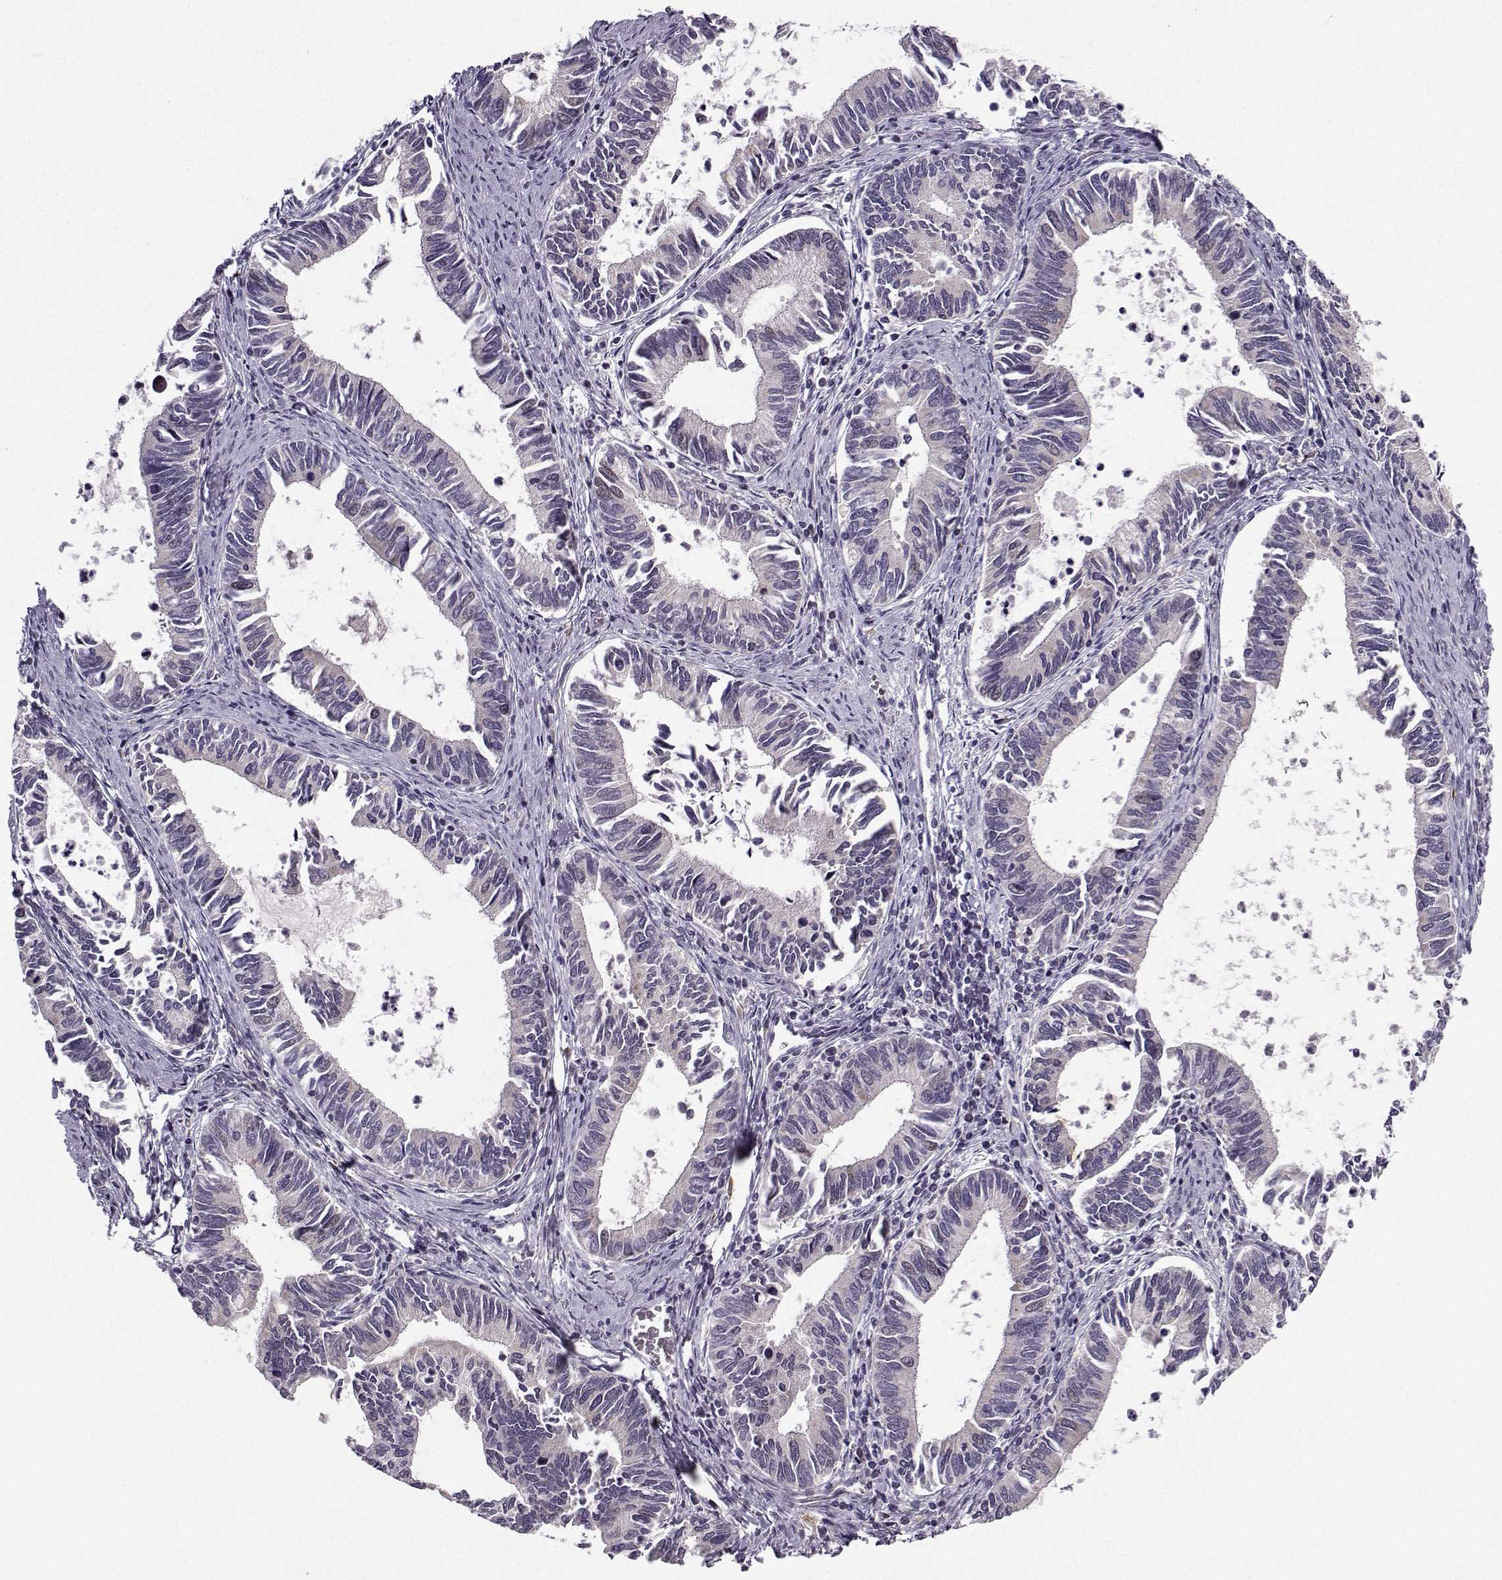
{"staining": {"intensity": "negative", "quantity": "none", "location": "none"}, "tissue": "cervical cancer", "cell_type": "Tumor cells", "image_type": "cancer", "snomed": [{"axis": "morphology", "description": "Adenocarcinoma, NOS"}, {"axis": "topography", "description": "Cervix"}], "caption": "Immunohistochemistry image of neoplastic tissue: human cervical adenocarcinoma stained with DAB displays no significant protein positivity in tumor cells.", "gene": "NECAB3", "patient": {"sex": "female", "age": 42}}